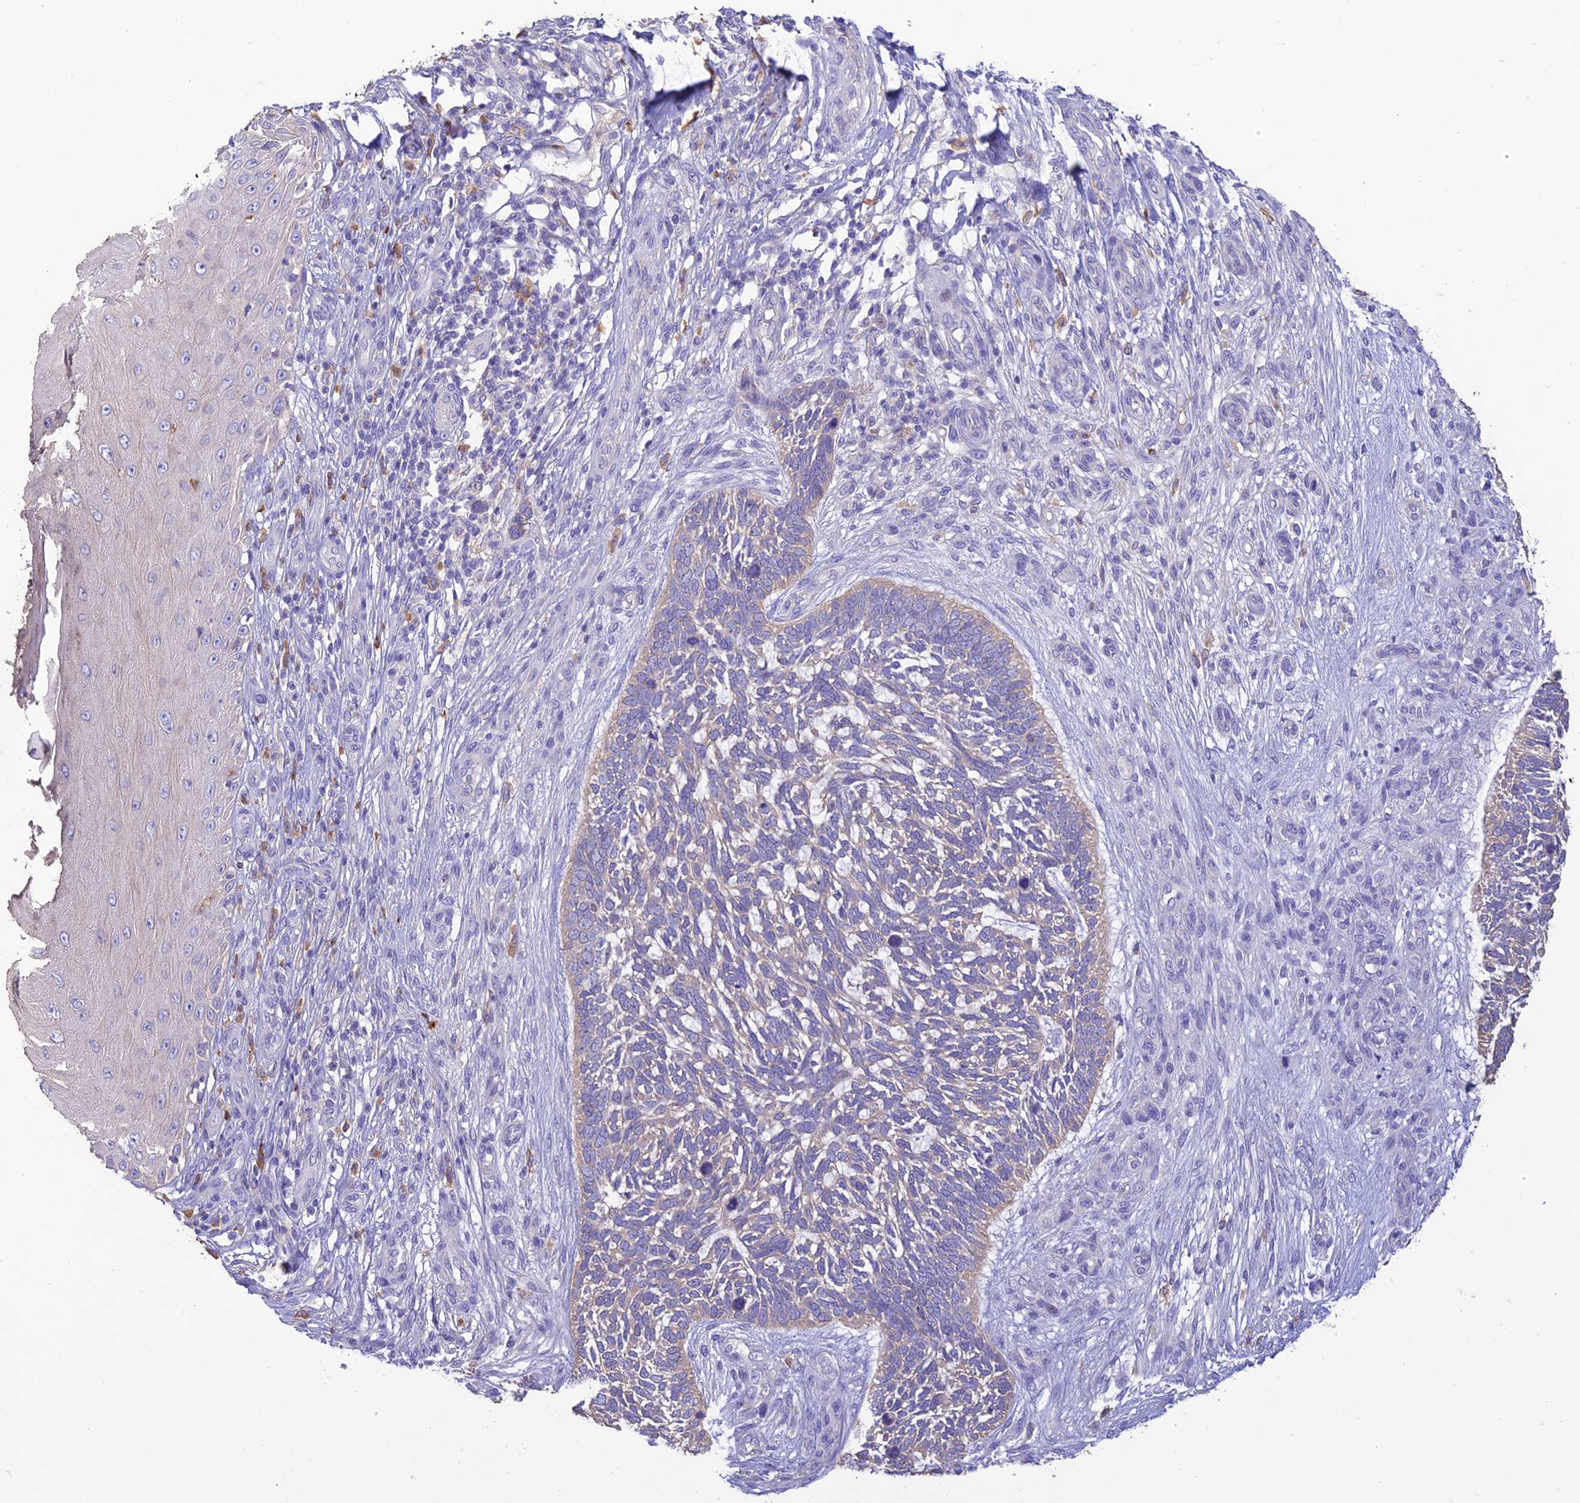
{"staining": {"intensity": "negative", "quantity": "none", "location": "none"}, "tissue": "skin cancer", "cell_type": "Tumor cells", "image_type": "cancer", "snomed": [{"axis": "morphology", "description": "Basal cell carcinoma"}, {"axis": "topography", "description": "Skin"}], "caption": "The micrograph displays no significant positivity in tumor cells of skin cancer (basal cell carcinoma). (Immunohistochemistry (ihc), brightfield microscopy, high magnification).", "gene": "SFT2D2", "patient": {"sex": "male", "age": 88}}